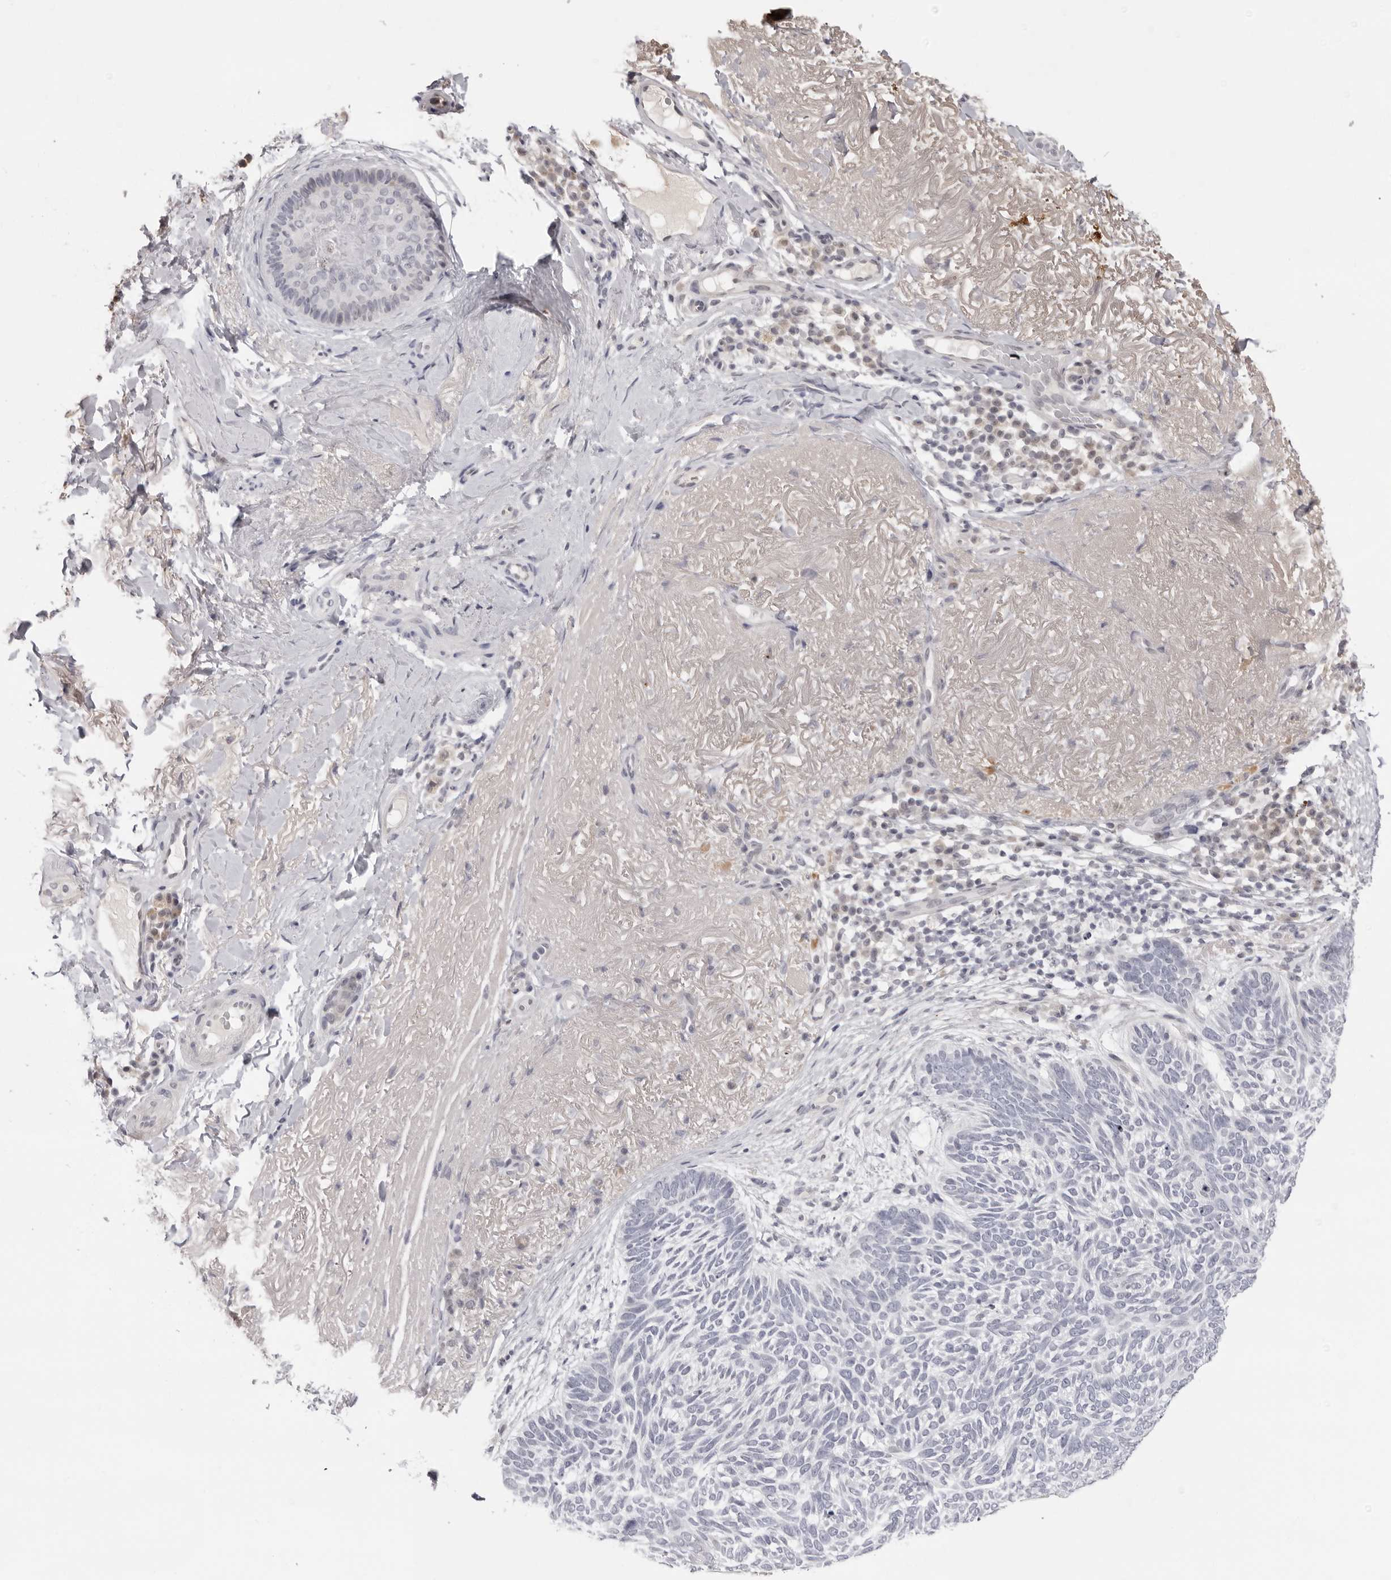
{"staining": {"intensity": "negative", "quantity": "none", "location": "none"}, "tissue": "skin cancer", "cell_type": "Tumor cells", "image_type": "cancer", "snomed": [{"axis": "morphology", "description": "Basal cell carcinoma"}, {"axis": "topography", "description": "Skin"}], "caption": "IHC of human skin cancer (basal cell carcinoma) demonstrates no staining in tumor cells.", "gene": "ACP6", "patient": {"sex": "female", "age": 85}}